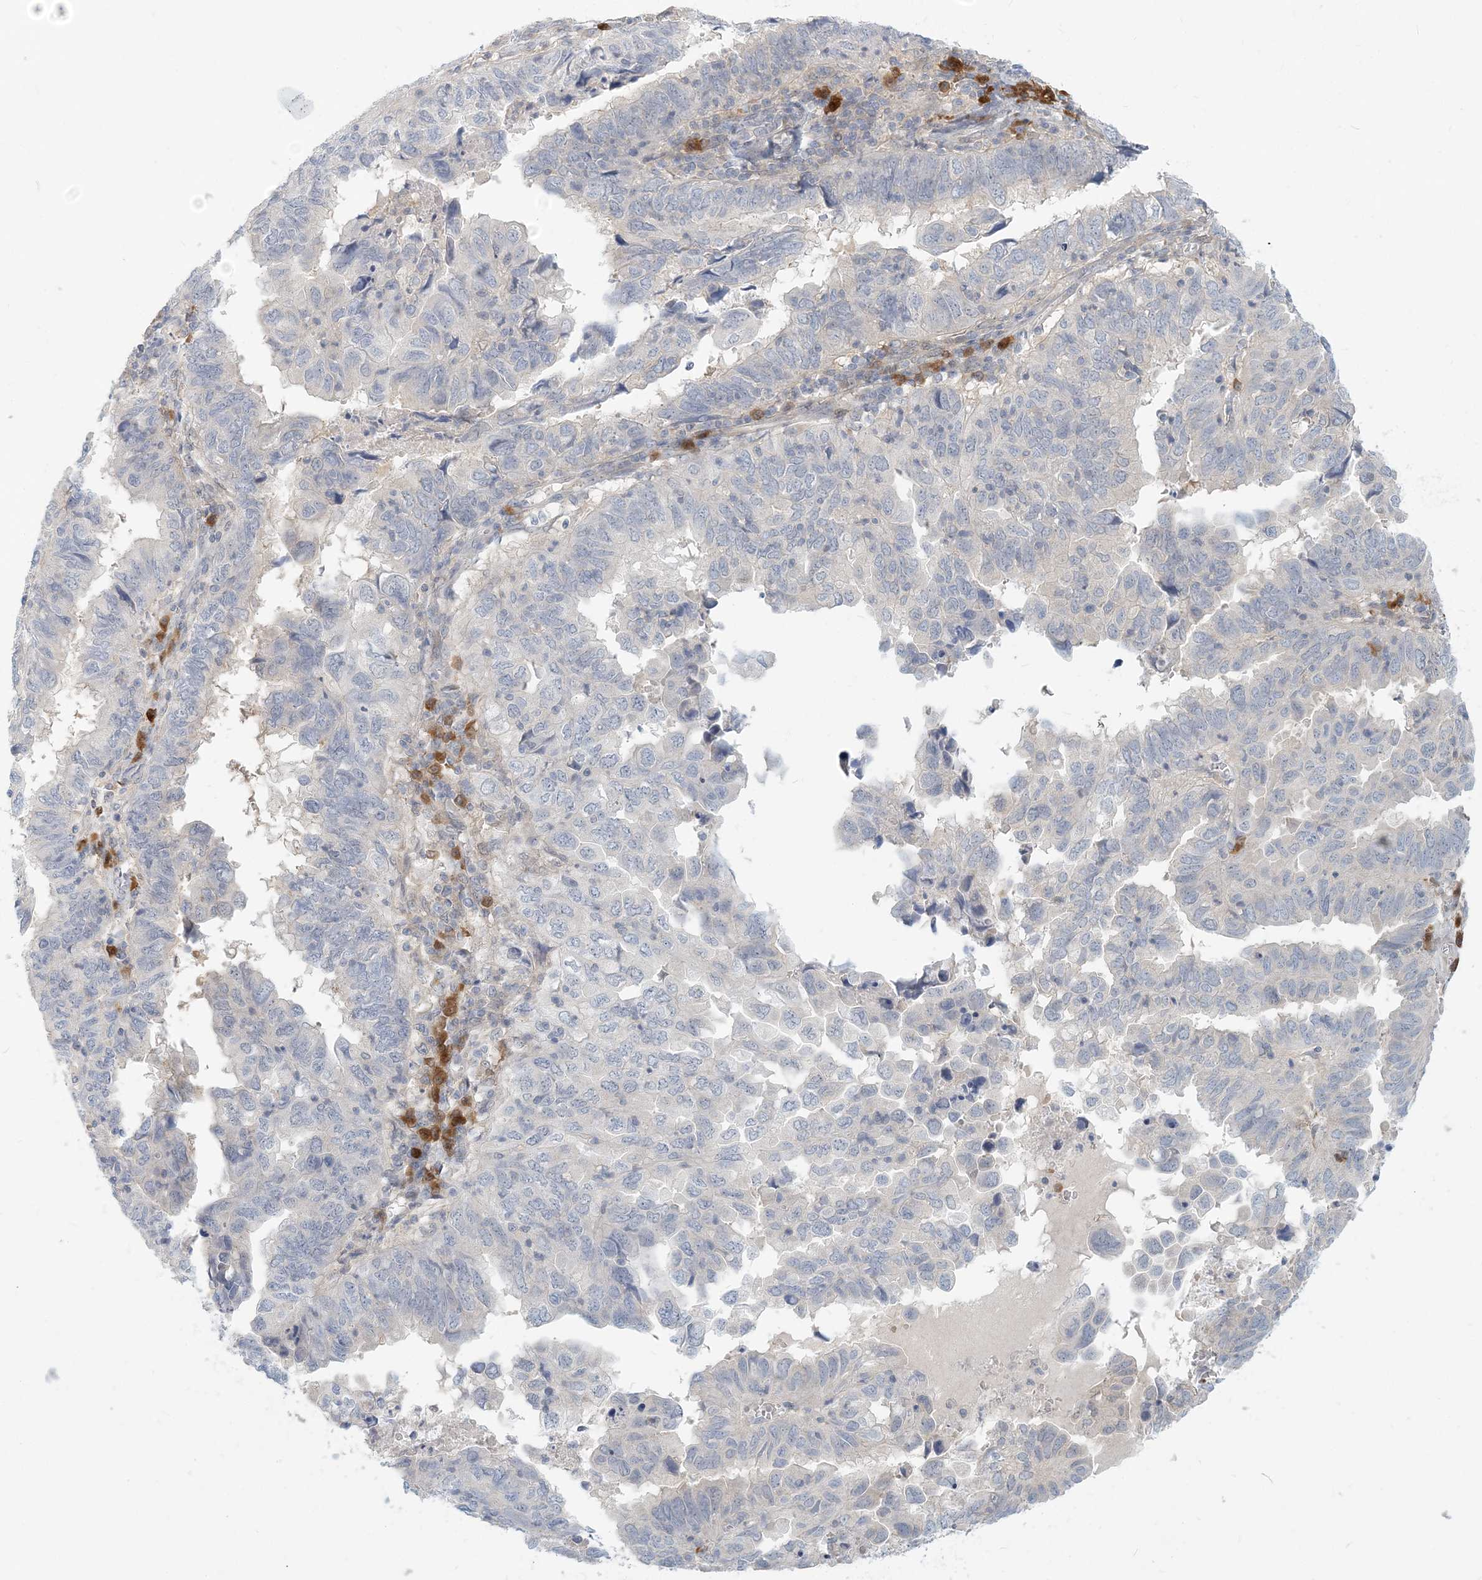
{"staining": {"intensity": "negative", "quantity": "none", "location": "none"}, "tissue": "endometrial cancer", "cell_type": "Tumor cells", "image_type": "cancer", "snomed": [{"axis": "morphology", "description": "Adenocarcinoma, NOS"}, {"axis": "topography", "description": "Uterus"}], "caption": "Tumor cells are negative for brown protein staining in endometrial cancer.", "gene": "GMPPA", "patient": {"sex": "female", "age": 77}}